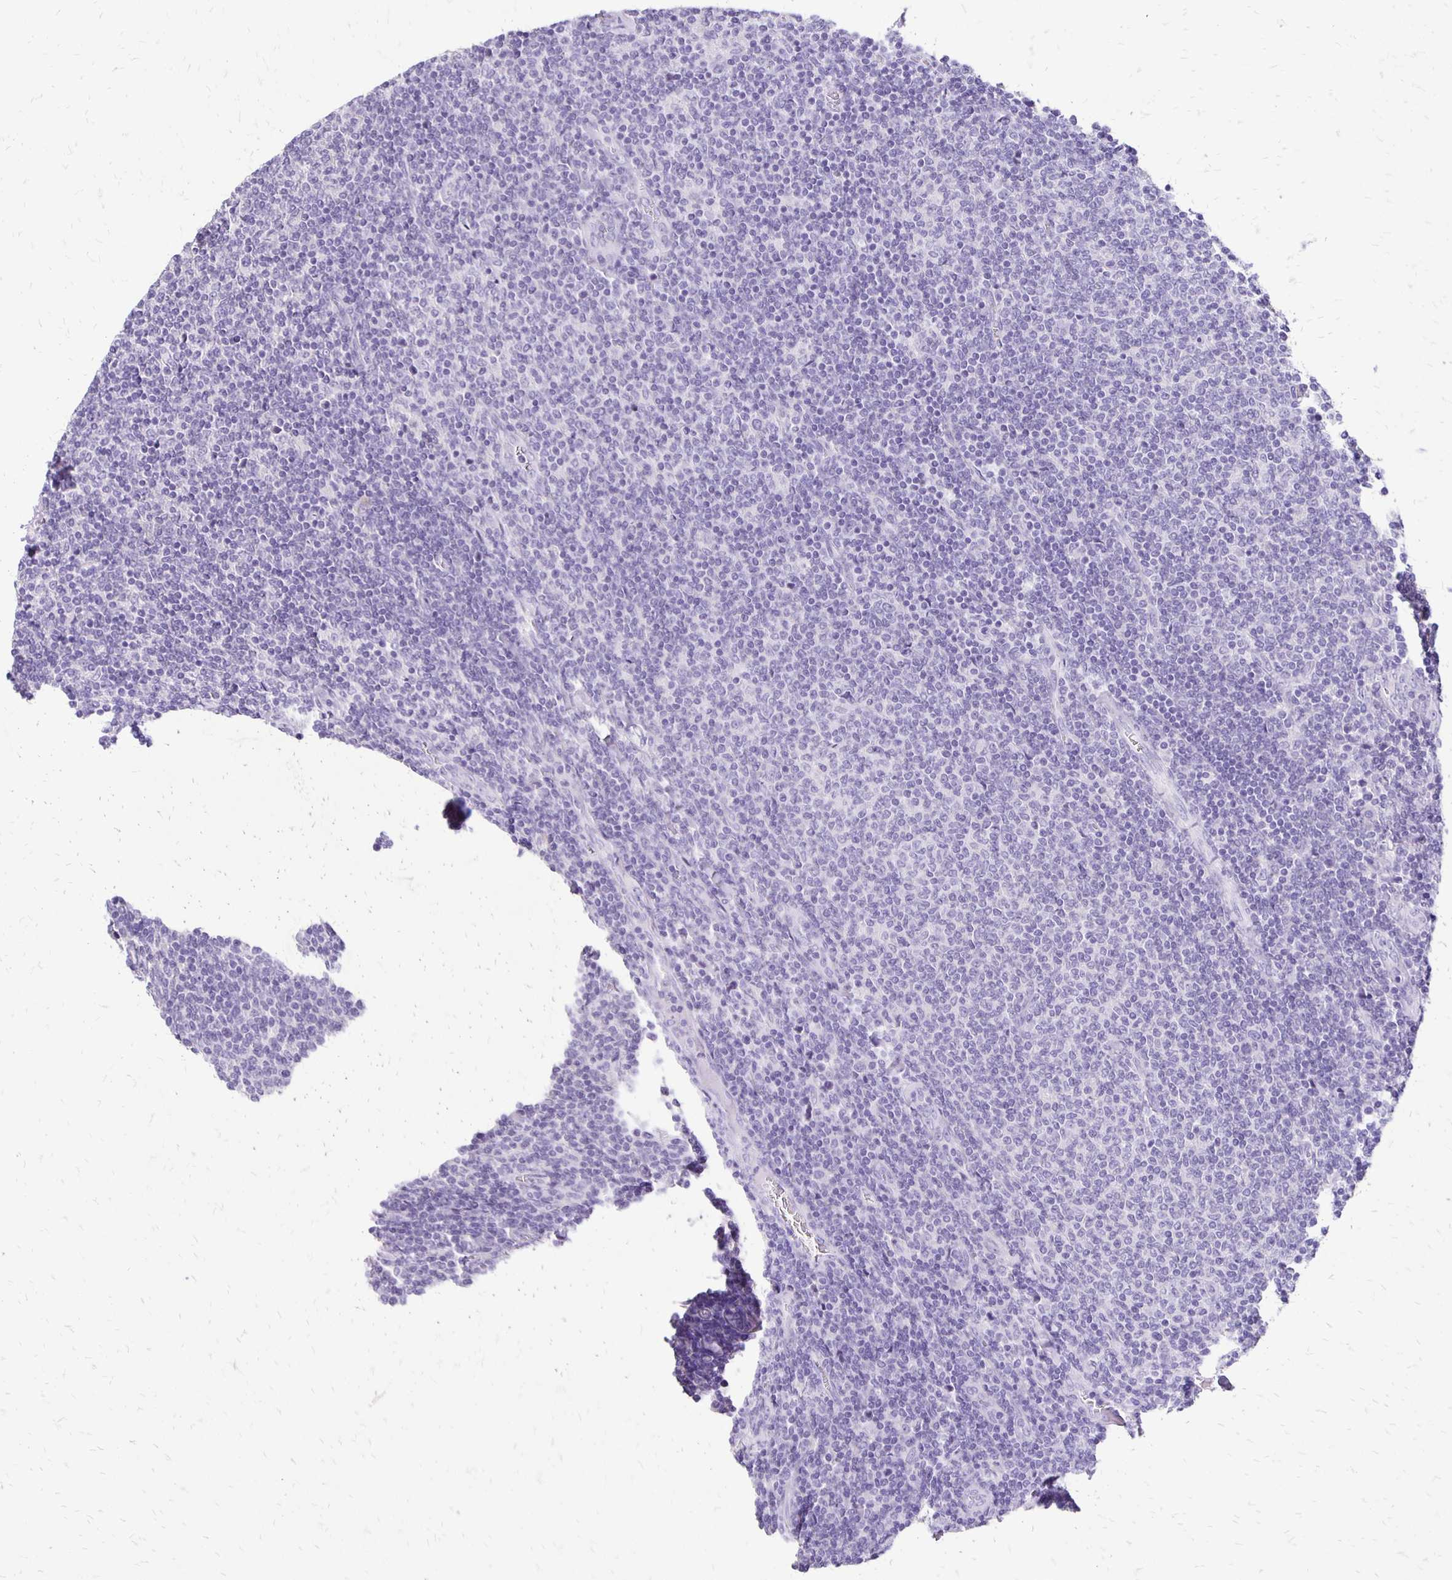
{"staining": {"intensity": "negative", "quantity": "none", "location": "none"}, "tissue": "lymphoma", "cell_type": "Tumor cells", "image_type": "cancer", "snomed": [{"axis": "morphology", "description": "Malignant lymphoma, non-Hodgkin's type, Low grade"}, {"axis": "topography", "description": "Lymph node"}], "caption": "Tumor cells are negative for brown protein staining in lymphoma.", "gene": "ANKRD45", "patient": {"sex": "male", "age": 52}}